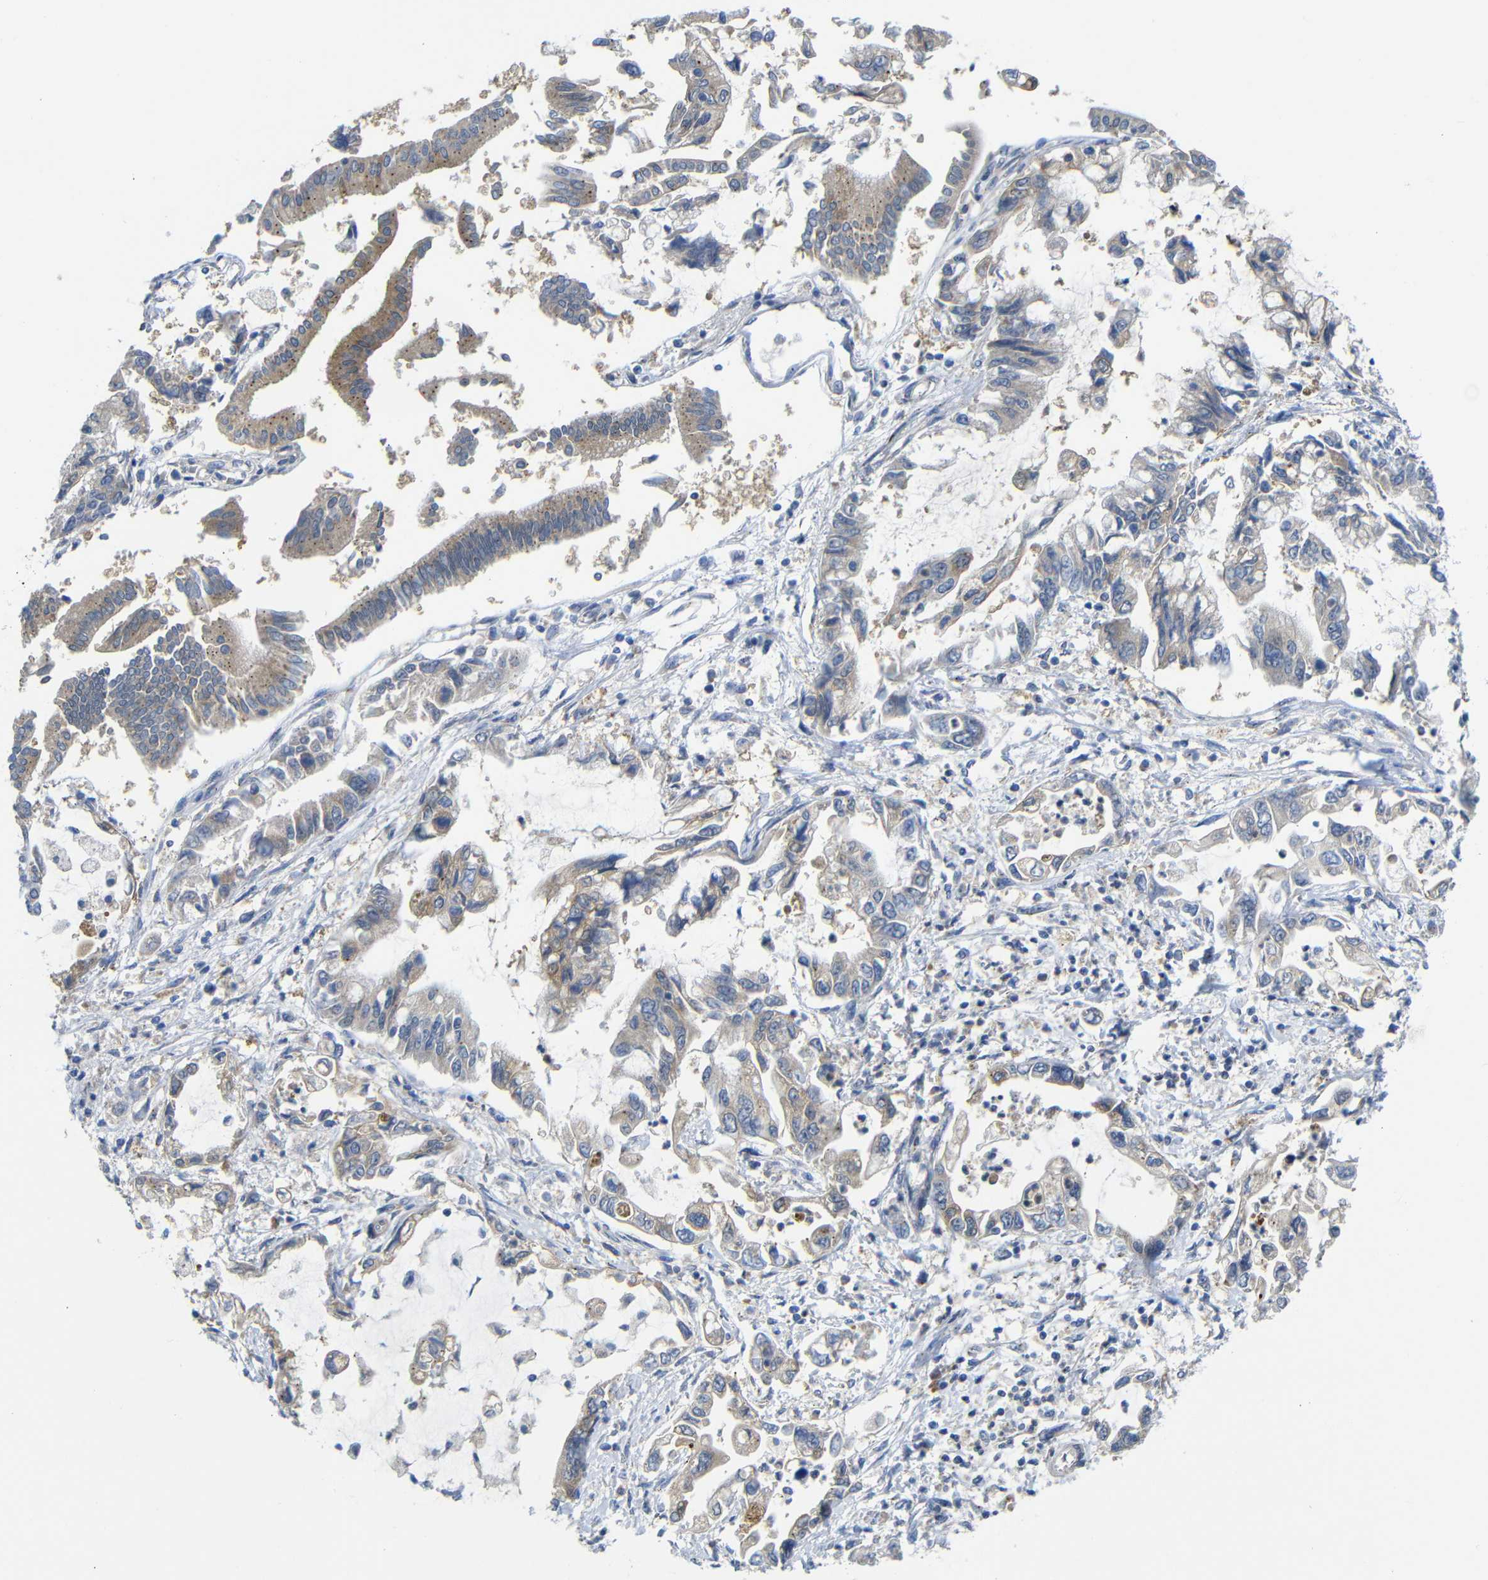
{"staining": {"intensity": "weak", "quantity": ">75%", "location": "cytoplasmic/membranous"}, "tissue": "pancreatic cancer", "cell_type": "Tumor cells", "image_type": "cancer", "snomed": [{"axis": "morphology", "description": "Adenocarcinoma, NOS"}, {"axis": "topography", "description": "Pancreas"}], "caption": "The immunohistochemical stain shows weak cytoplasmic/membranous expression in tumor cells of adenocarcinoma (pancreatic) tissue. (Brightfield microscopy of DAB IHC at high magnification).", "gene": "DDRGK1", "patient": {"sex": "male", "age": 56}}